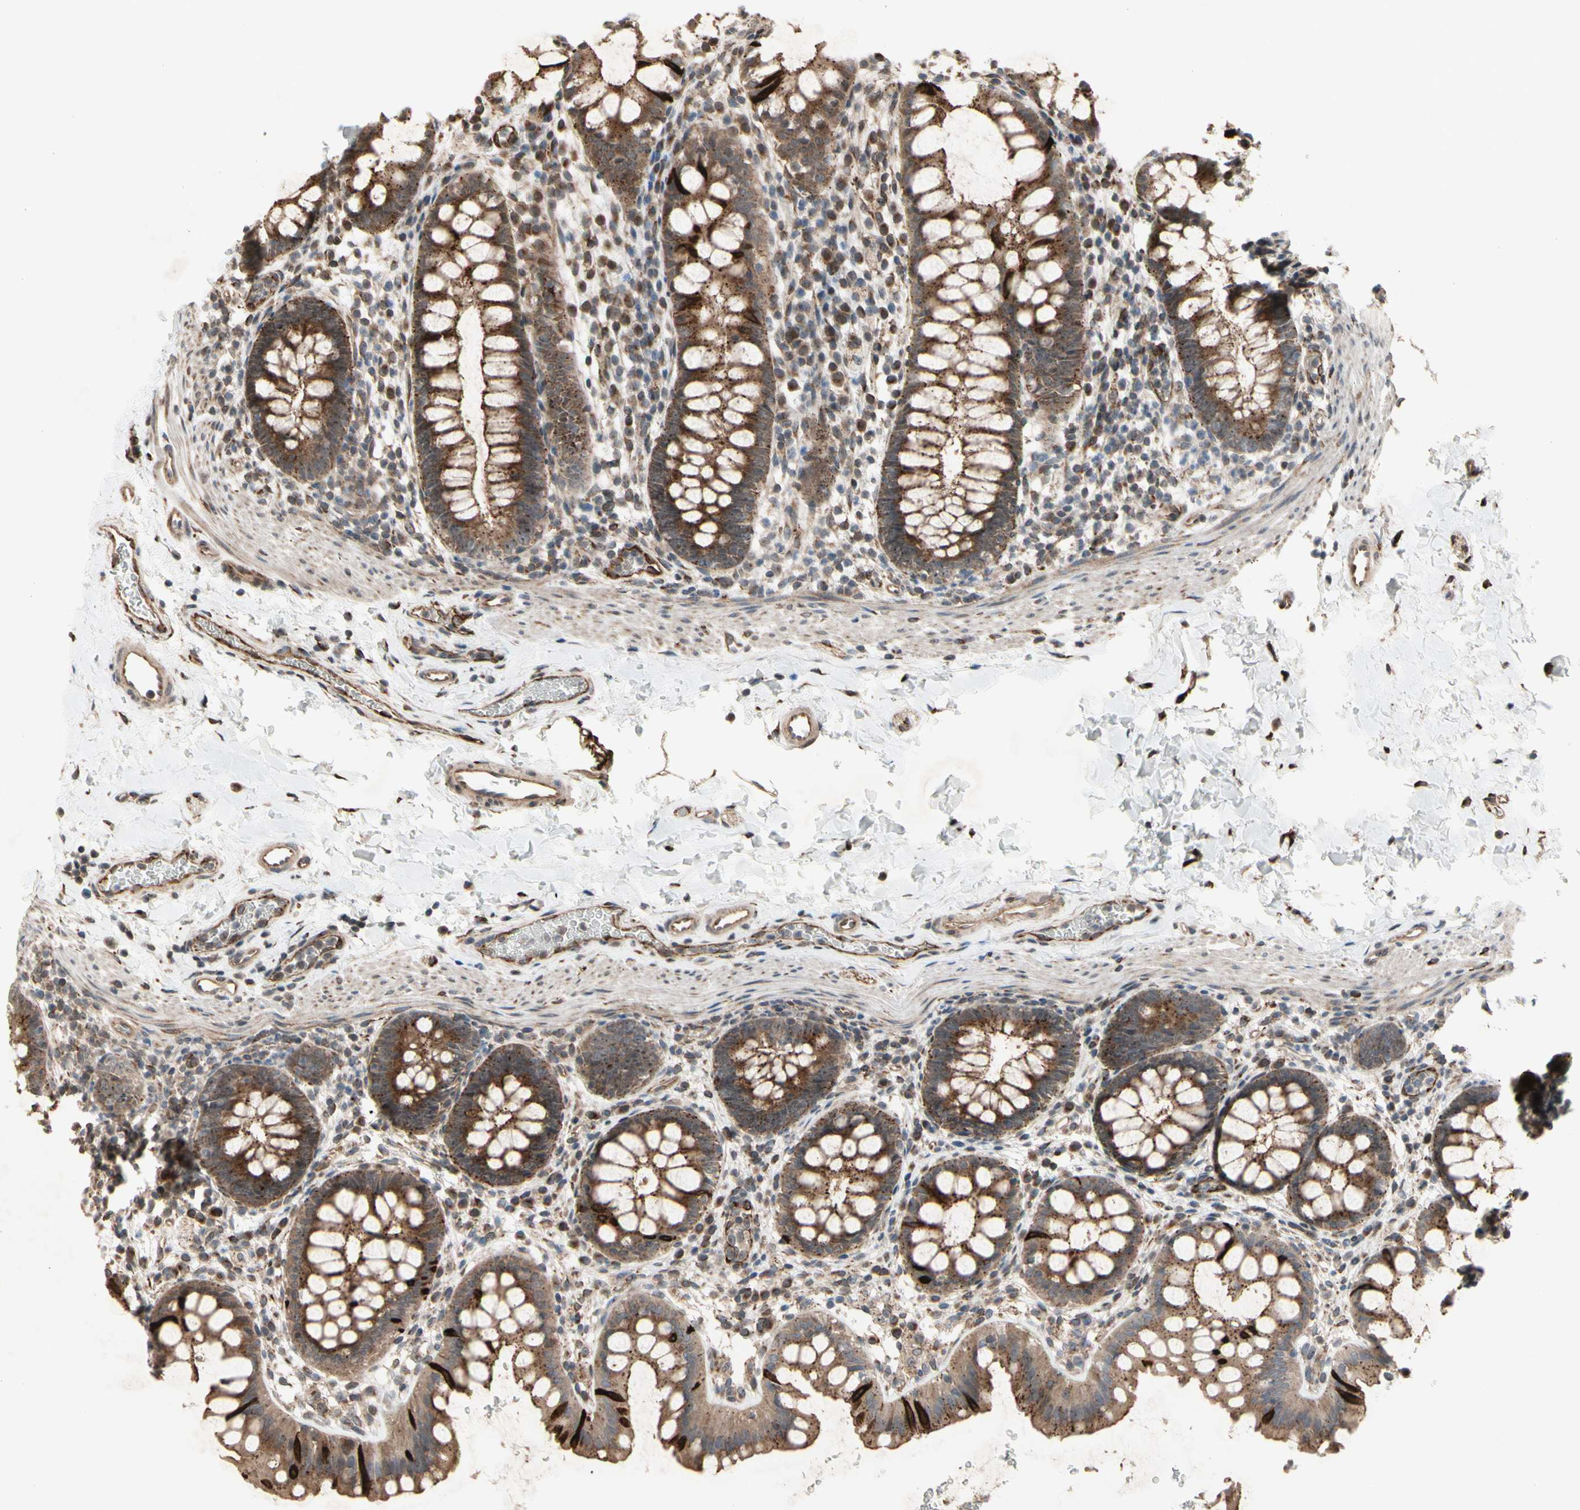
{"staining": {"intensity": "strong", "quantity": ">75%", "location": "cytoplasmic/membranous"}, "tissue": "rectum", "cell_type": "Glandular cells", "image_type": "normal", "snomed": [{"axis": "morphology", "description": "Normal tissue, NOS"}, {"axis": "topography", "description": "Rectum"}], "caption": "Protein expression analysis of normal rectum reveals strong cytoplasmic/membranous expression in approximately >75% of glandular cells. (IHC, brightfield microscopy, high magnification).", "gene": "SLC39A9", "patient": {"sex": "female", "age": 24}}